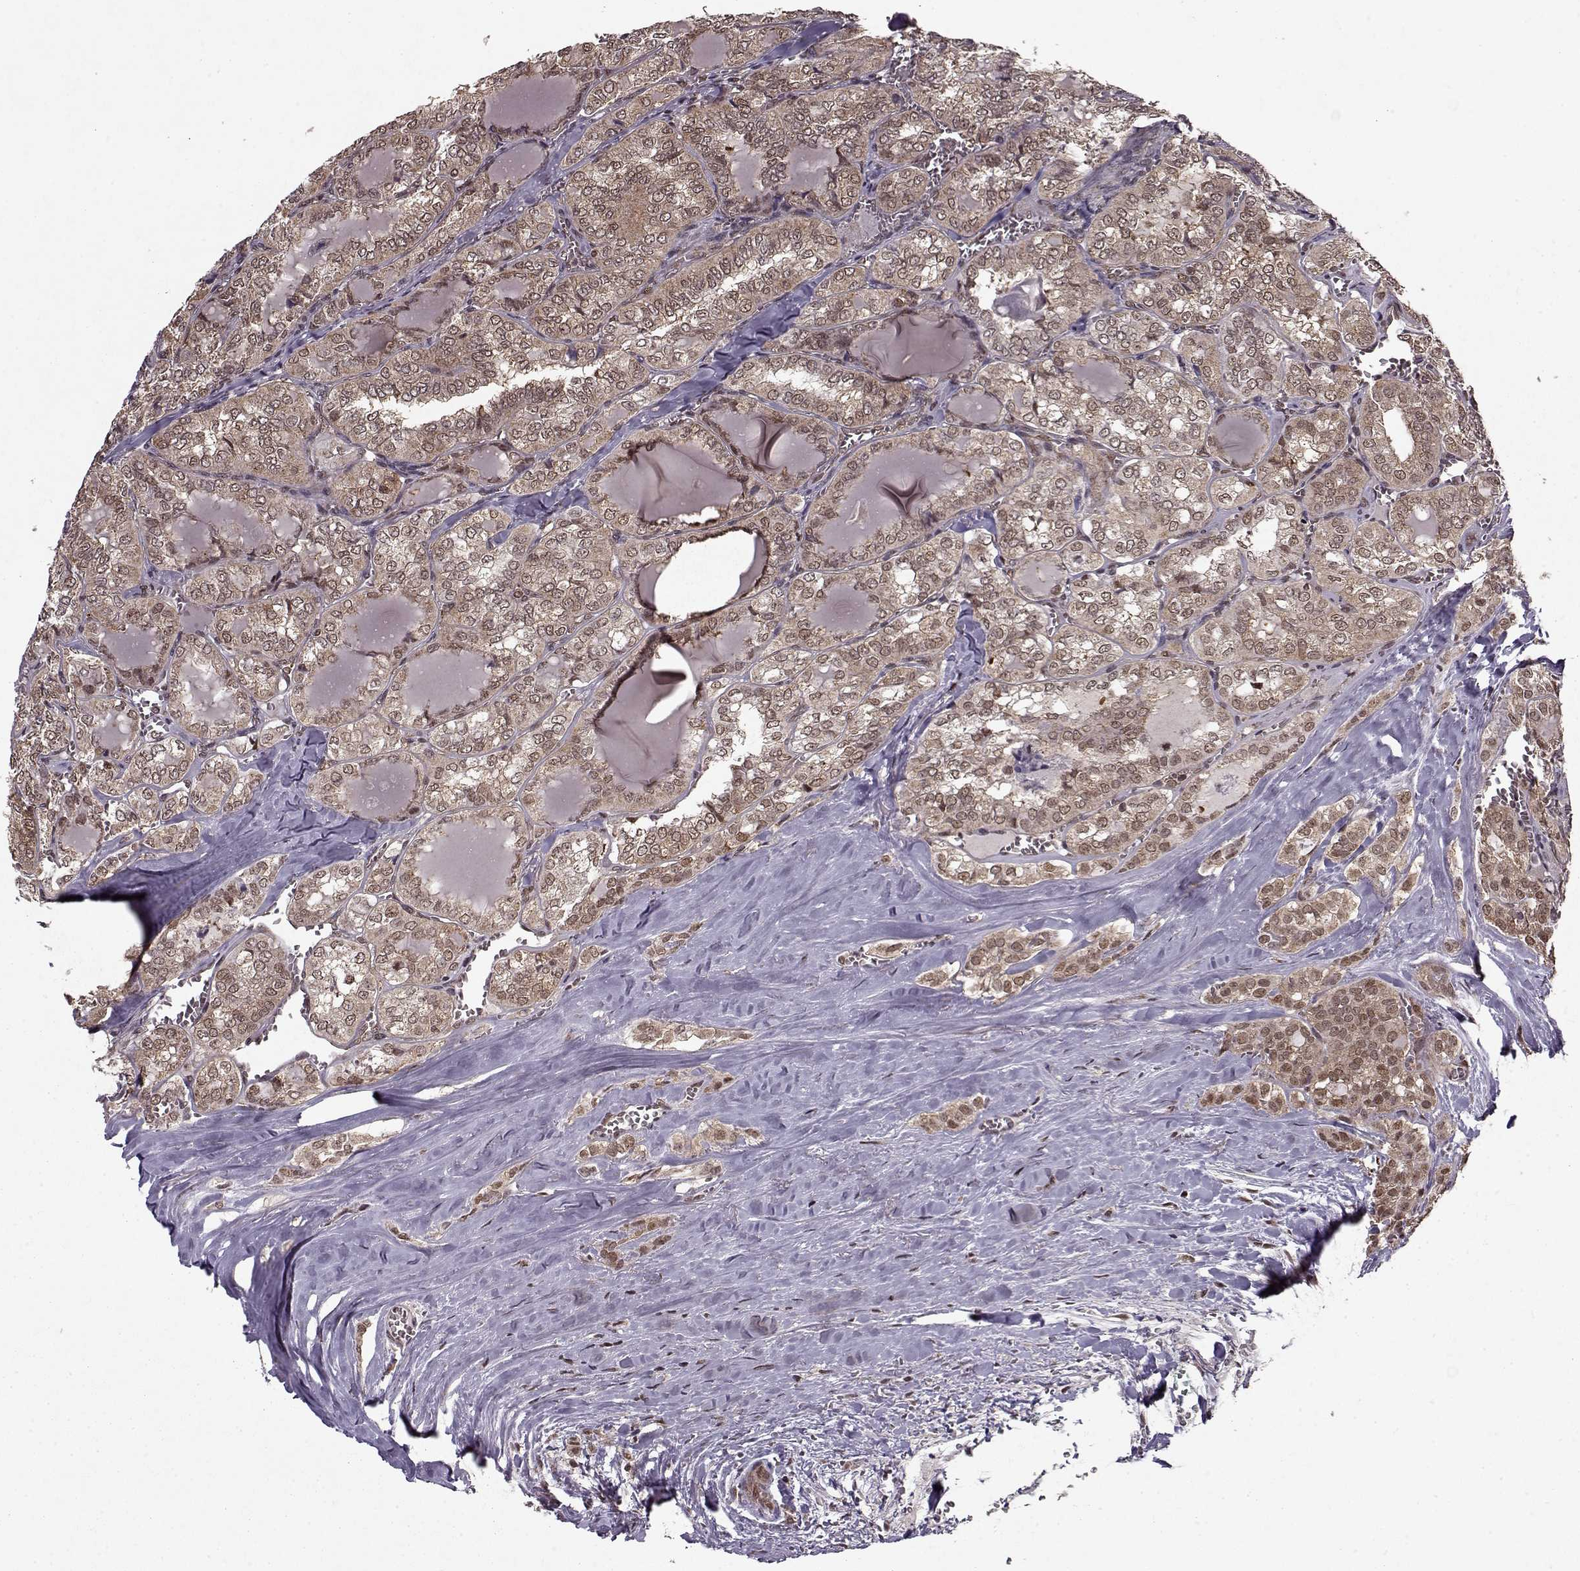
{"staining": {"intensity": "weak", "quantity": ">75%", "location": "cytoplasmic/membranous"}, "tissue": "thyroid cancer", "cell_type": "Tumor cells", "image_type": "cancer", "snomed": [{"axis": "morphology", "description": "Papillary adenocarcinoma, NOS"}, {"axis": "topography", "description": "Thyroid gland"}], "caption": "An immunohistochemistry histopathology image of tumor tissue is shown. Protein staining in brown shows weak cytoplasmic/membranous positivity in thyroid cancer within tumor cells.", "gene": "PSMA7", "patient": {"sex": "female", "age": 41}}